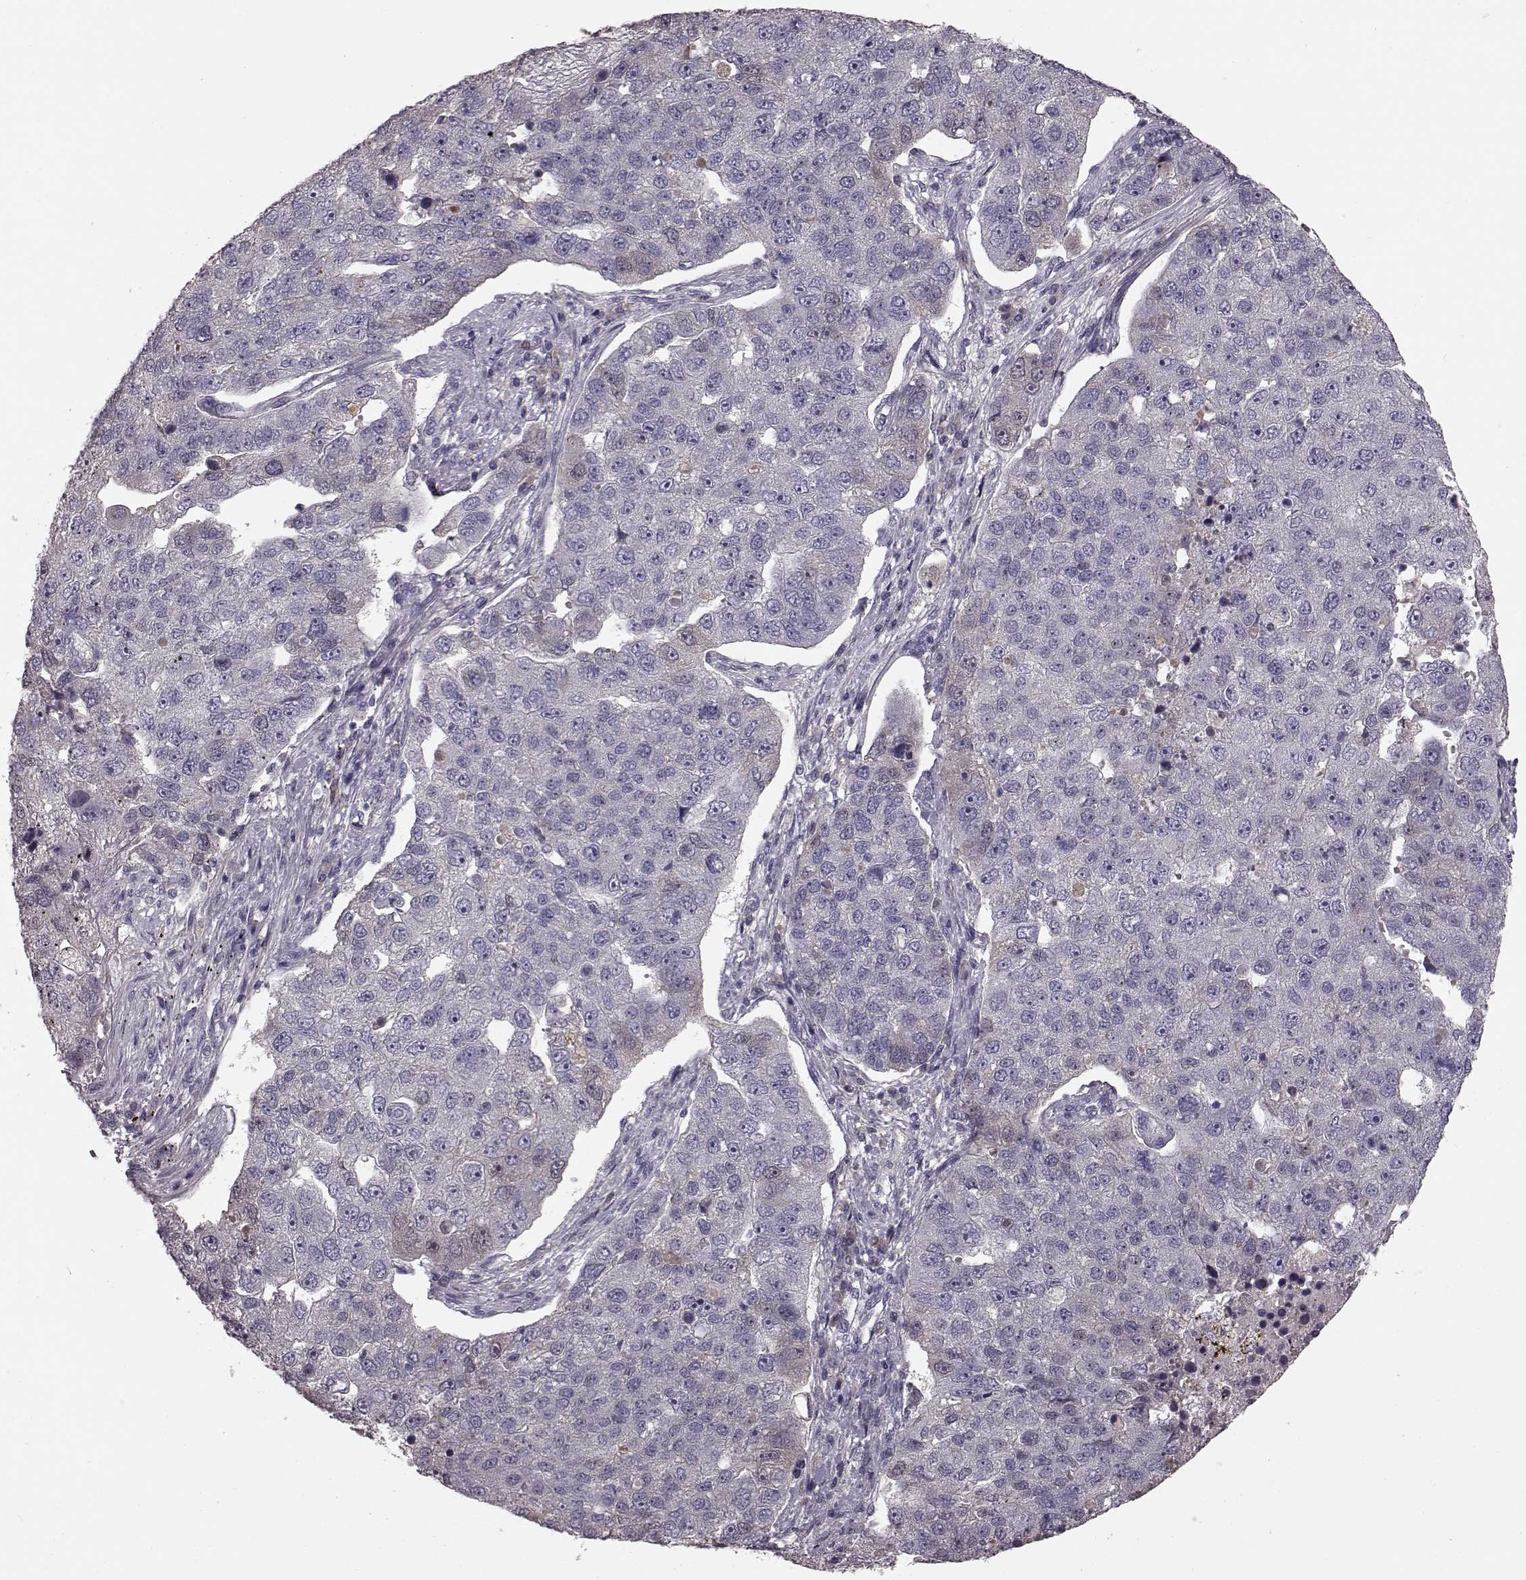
{"staining": {"intensity": "negative", "quantity": "none", "location": "none"}, "tissue": "pancreatic cancer", "cell_type": "Tumor cells", "image_type": "cancer", "snomed": [{"axis": "morphology", "description": "Adenocarcinoma, NOS"}, {"axis": "topography", "description": "Pancreas"}], "caption": "The photomicrograph demonstrates no significant expression in tumor cells of pancreatic cancer.", "gene": "SLC22A18", "patient": {"sex": "female", "age": 61}}